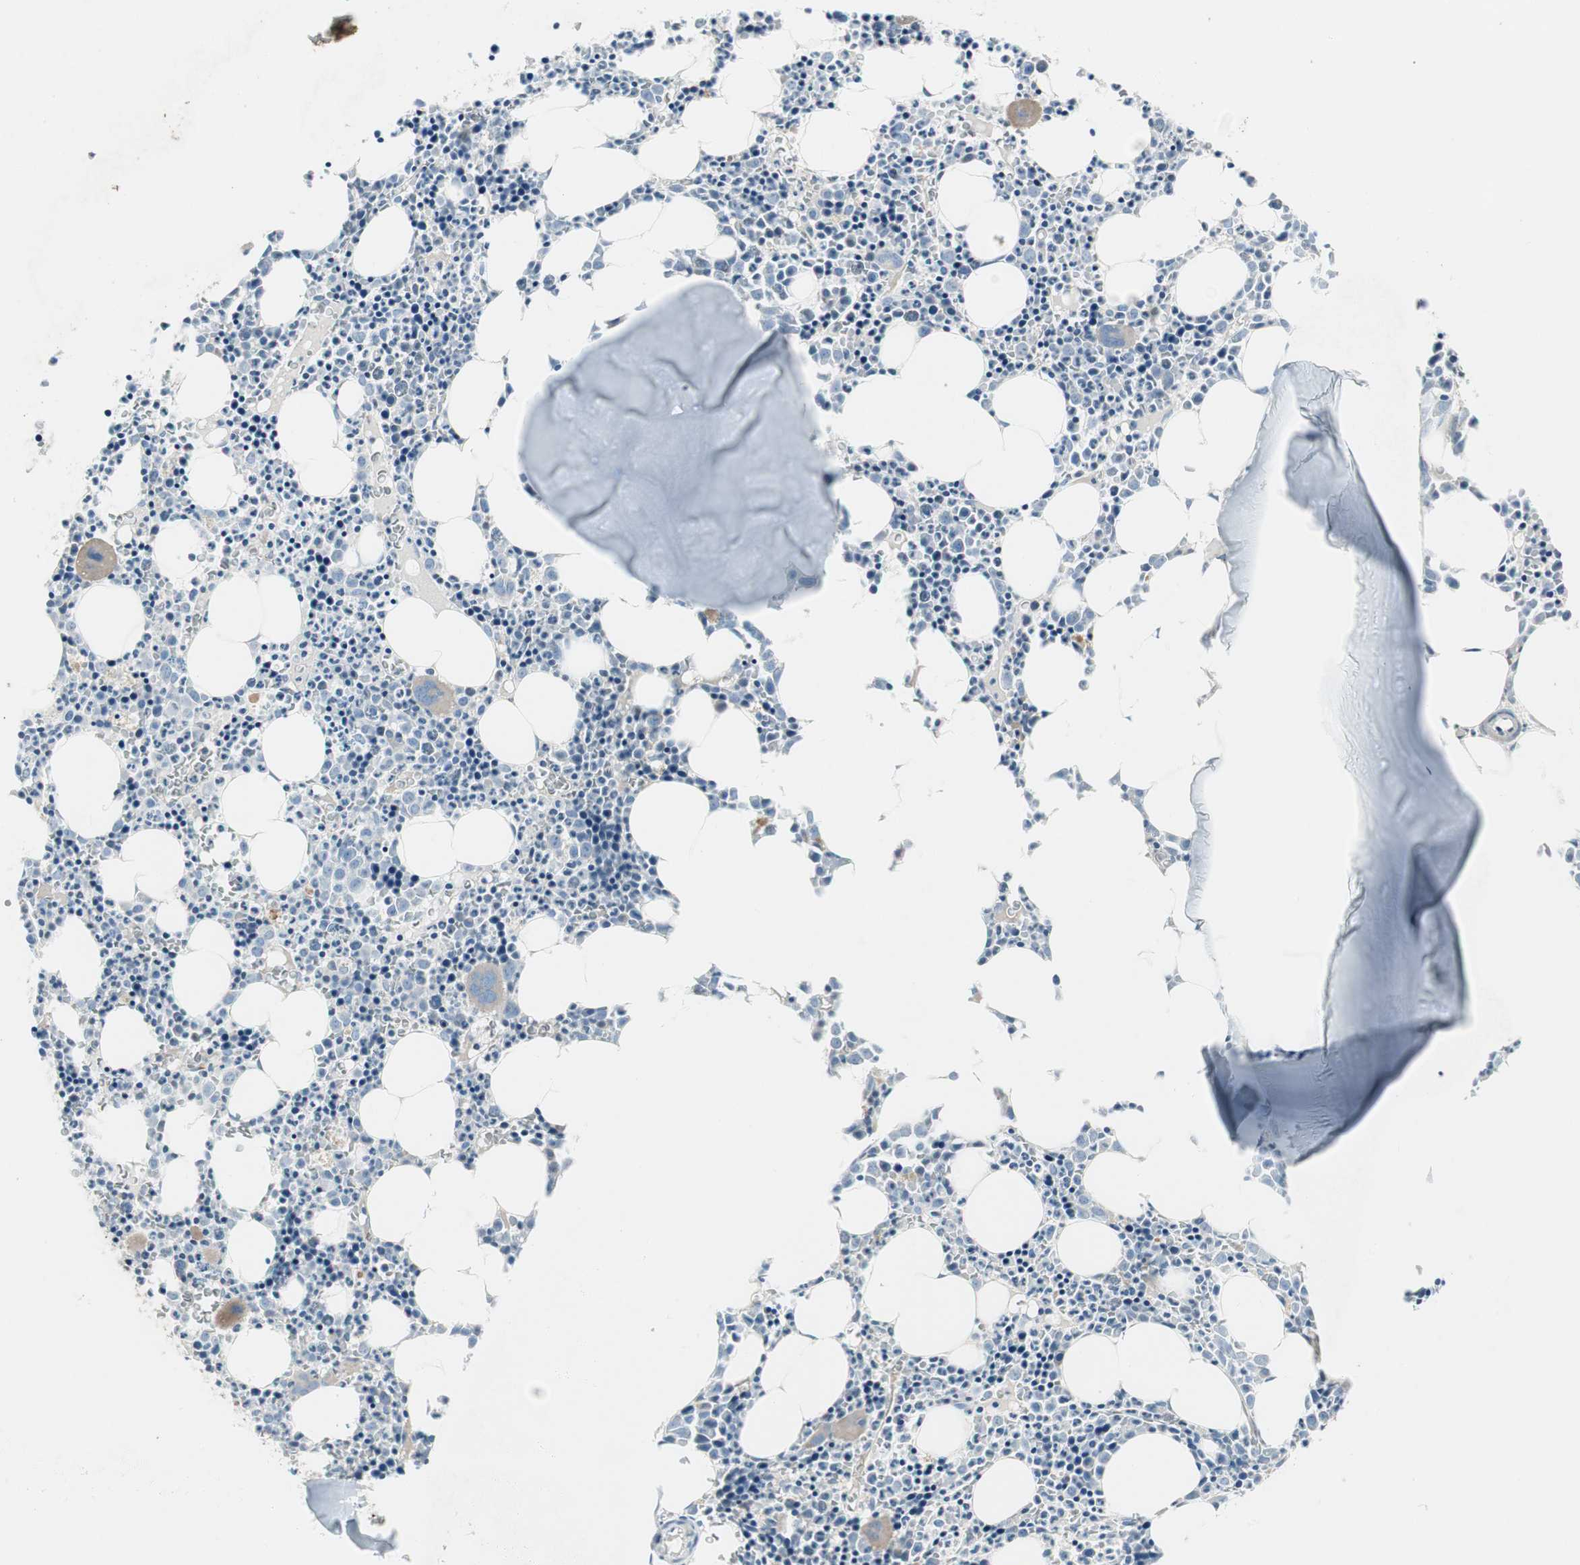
{"staining": {"intensity": "moderate", "quantity": "<25%", "location": "cytoplasmic/membranous"}, "tissue": "bone marrow", "cell_type": "Hematopoietic cells", "image_type": "normal", "snomed": [{"axis": "morphology", "description": "Normal tissue, NOS"}, {"axis": "morphology", "description": "Inflammation, NOS"}, {"axis": "topography", "description": "Bone marrow"}], "caption": "Moderate cytoplasmic/membranous expression is present in approximately <25% of hematopoietic cells in unremarkable bone marrow.", "gene": "PIGR", "patient": {"sex": "female", "age": 17}}